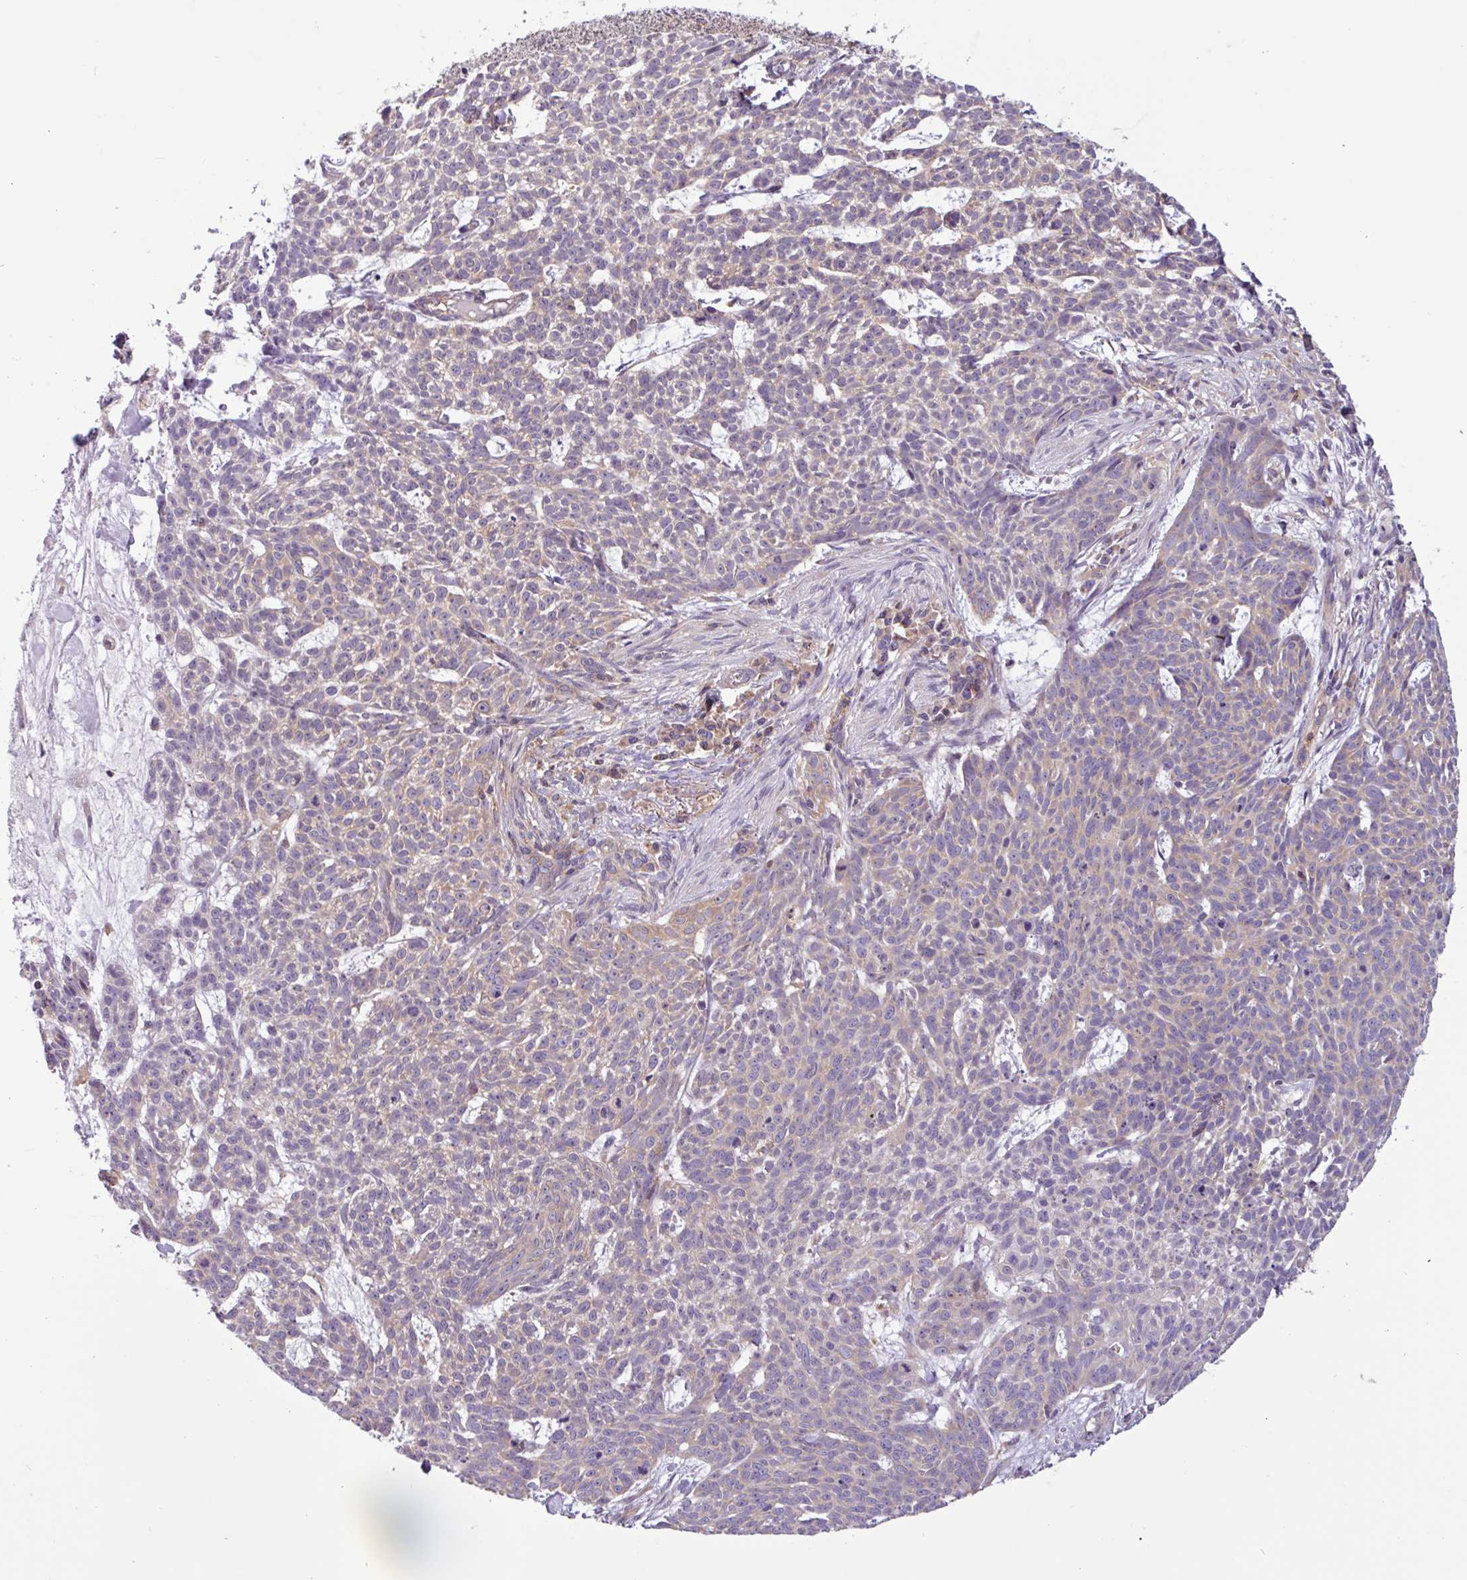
{"staining": {"intensity": "negative", "quantity": "none", "location": "none"}, "tissue": "skin cancer", "cell_type": "Tumor cells", "image_type": "cancer", "snomed": [{"axis": "morphology", "description": "Basal cell carcinoma"}, {"axis": "topography", "description": "Skin"}], "caption": "IHC of basal cell carcinoma (skin) reveals no expression in tumor cells.", "gene": "ACTR3", "patient": {"sex": "female", "age": 93}}